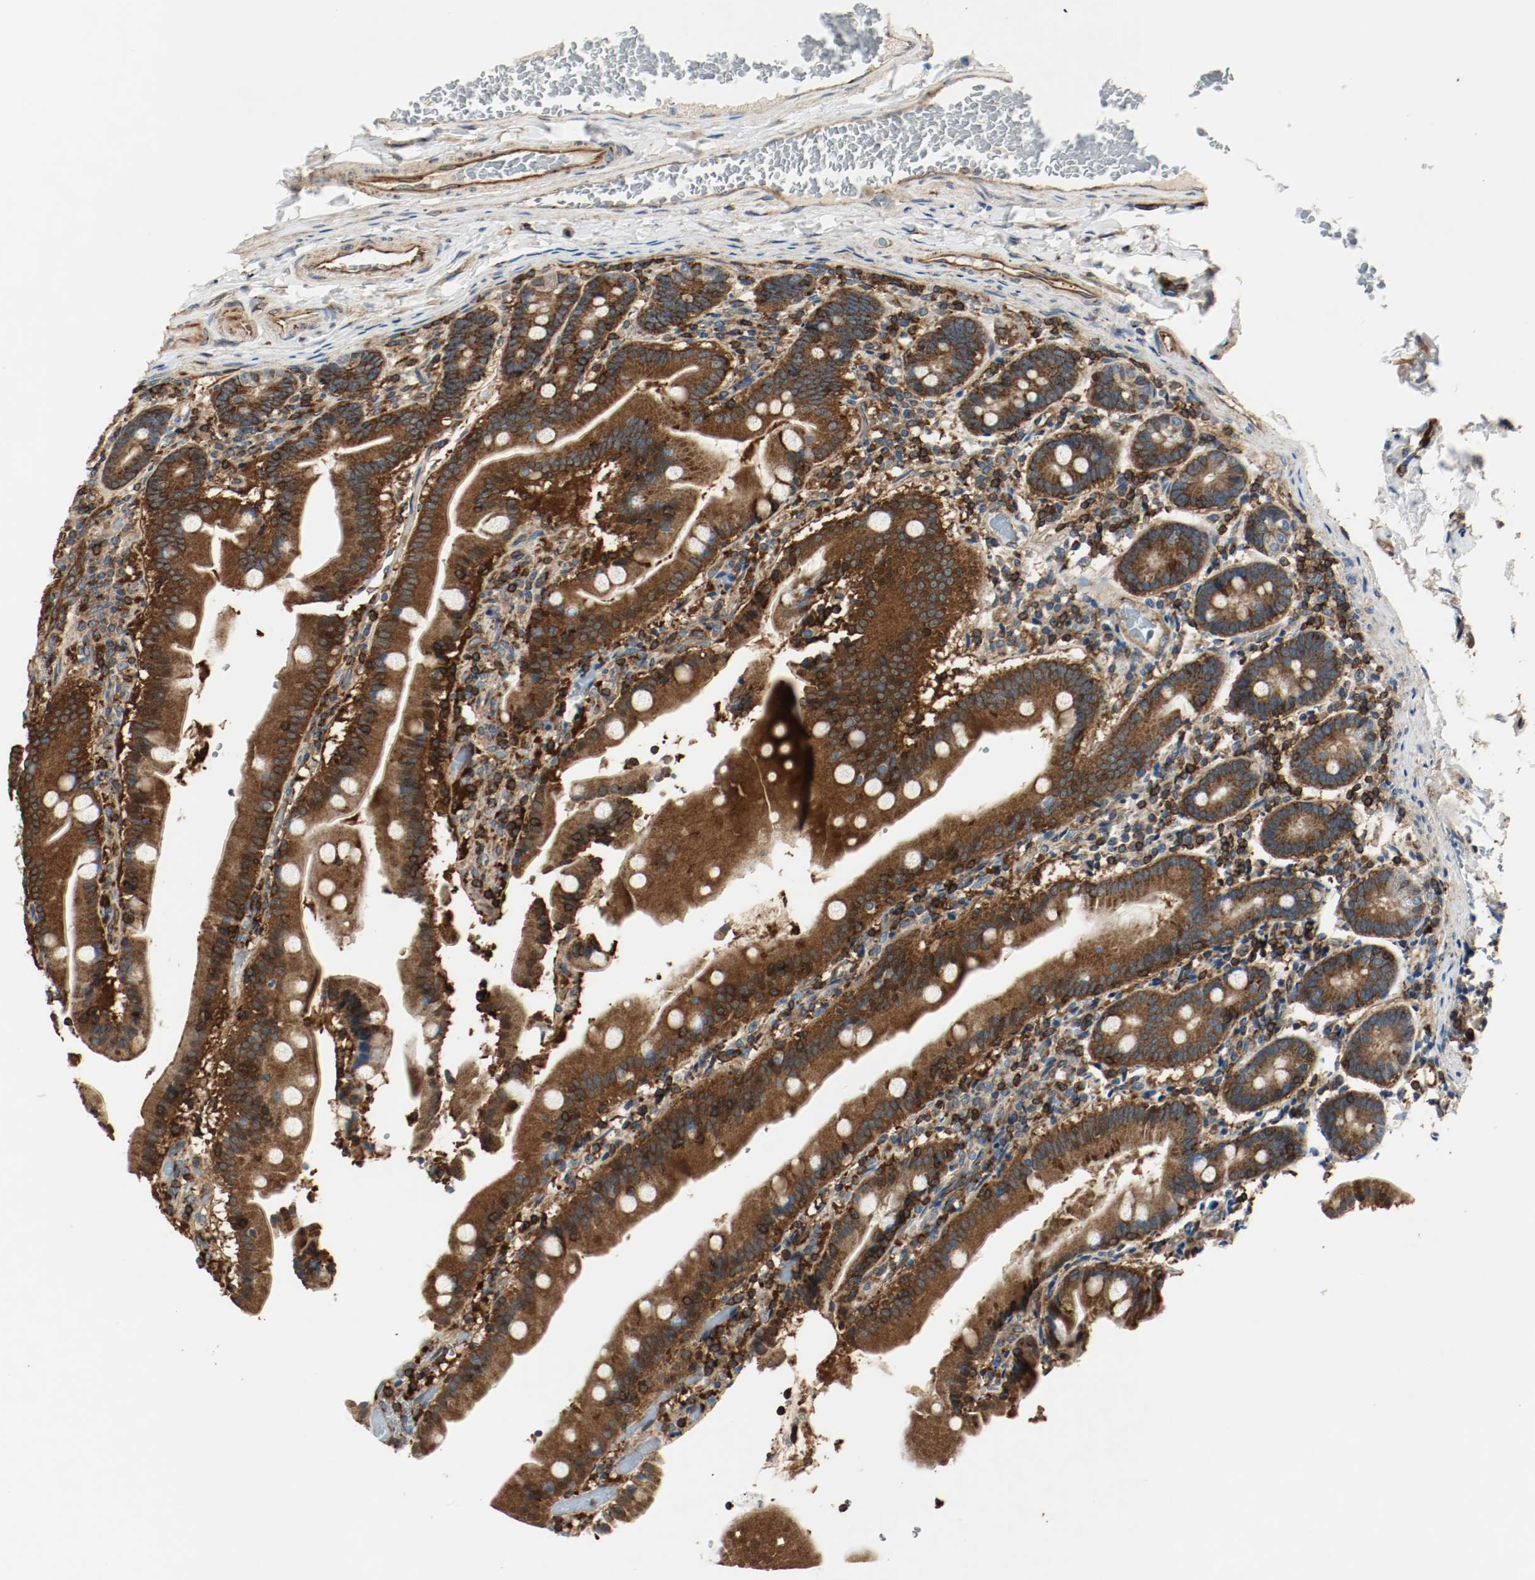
{"staining": {"intensity": "strong", "quantity": ">75%", "location": "cytoplasmic/membranous"}, "tissue": "duodenum", "cell_type": "Glandular cells", "image_type": "normal", "snomed": [{"axis": "morphology", "description": "Normal tissue, NOS"}, {"axis": "topography", "description": "Duodenum"}], "caption": "Brown immunohistochemical staining in benign duodenum reveals strong cytoplasmic/membranous expression in approximately >75% of glandular cells.", "gene": "PLCG1", "patient": {"sex": "female", "age": 53}}